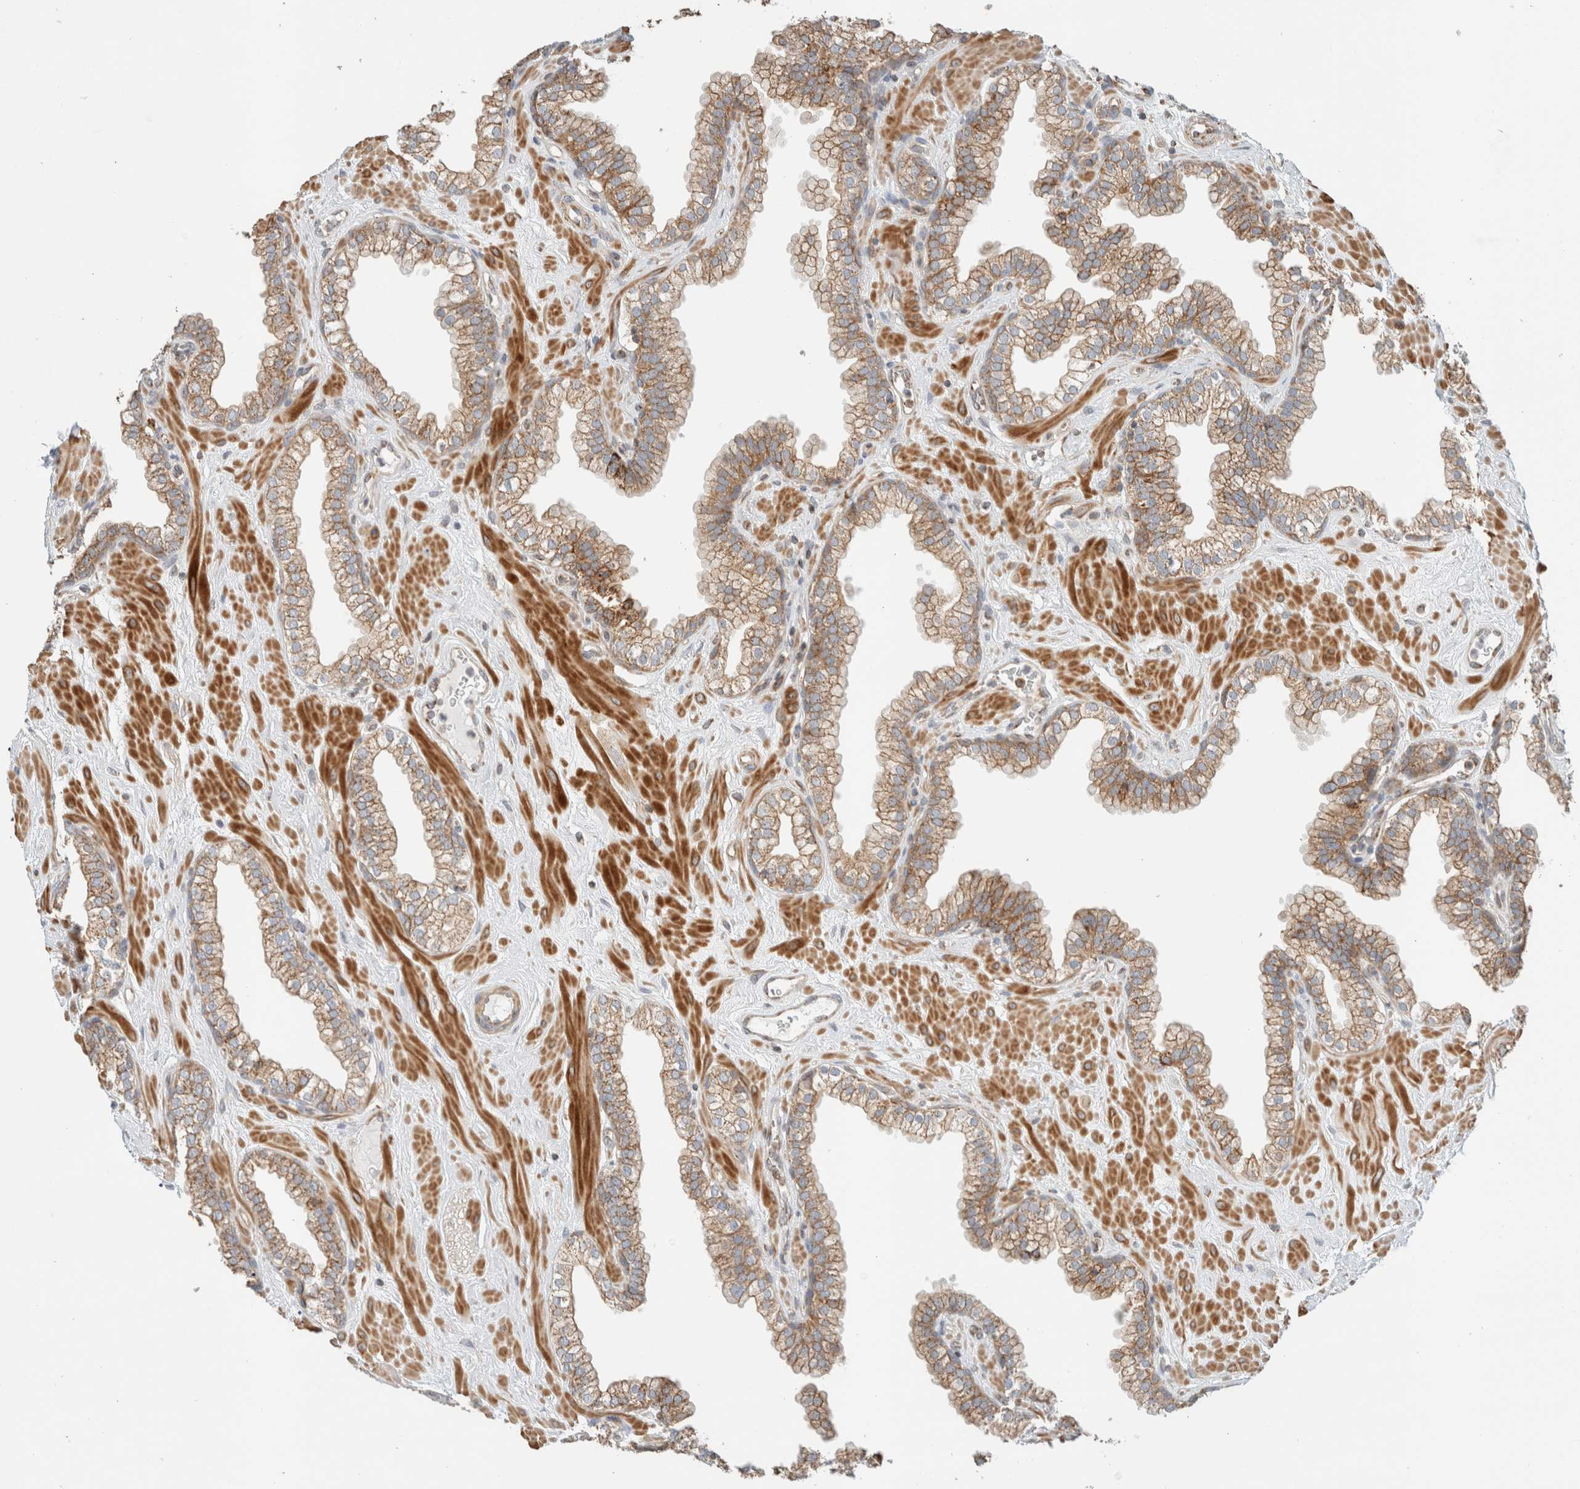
{"staining": {"intensity": "weak", "quantity": ">75%", "location": "cytoplasmic/membranous"}, "tissue": "prostate", "cell_type": "Glandular cells", "image_type": "normal", "snomed": [{"axis": "morphology", "description": "Normal tissue, NOS"}, {"axis": "morphology", "description": "Urothelial carcinoma, Low grade"}, {"axis": "topography", "description": "Urinary bladder"}, {"axis": "topography", "description": "Prostate"}], "caption": "Glandular cells exhibit weak cytoplasmic/membranous staining in about >75% of cells in benign prostate. The staining is performed using DAB brown chromogen to label protein expression. The nuclei are counter-stained blue using hematoxylin.", "gene": "MRM3", "patient": {"sex": "male", "age": 60}}